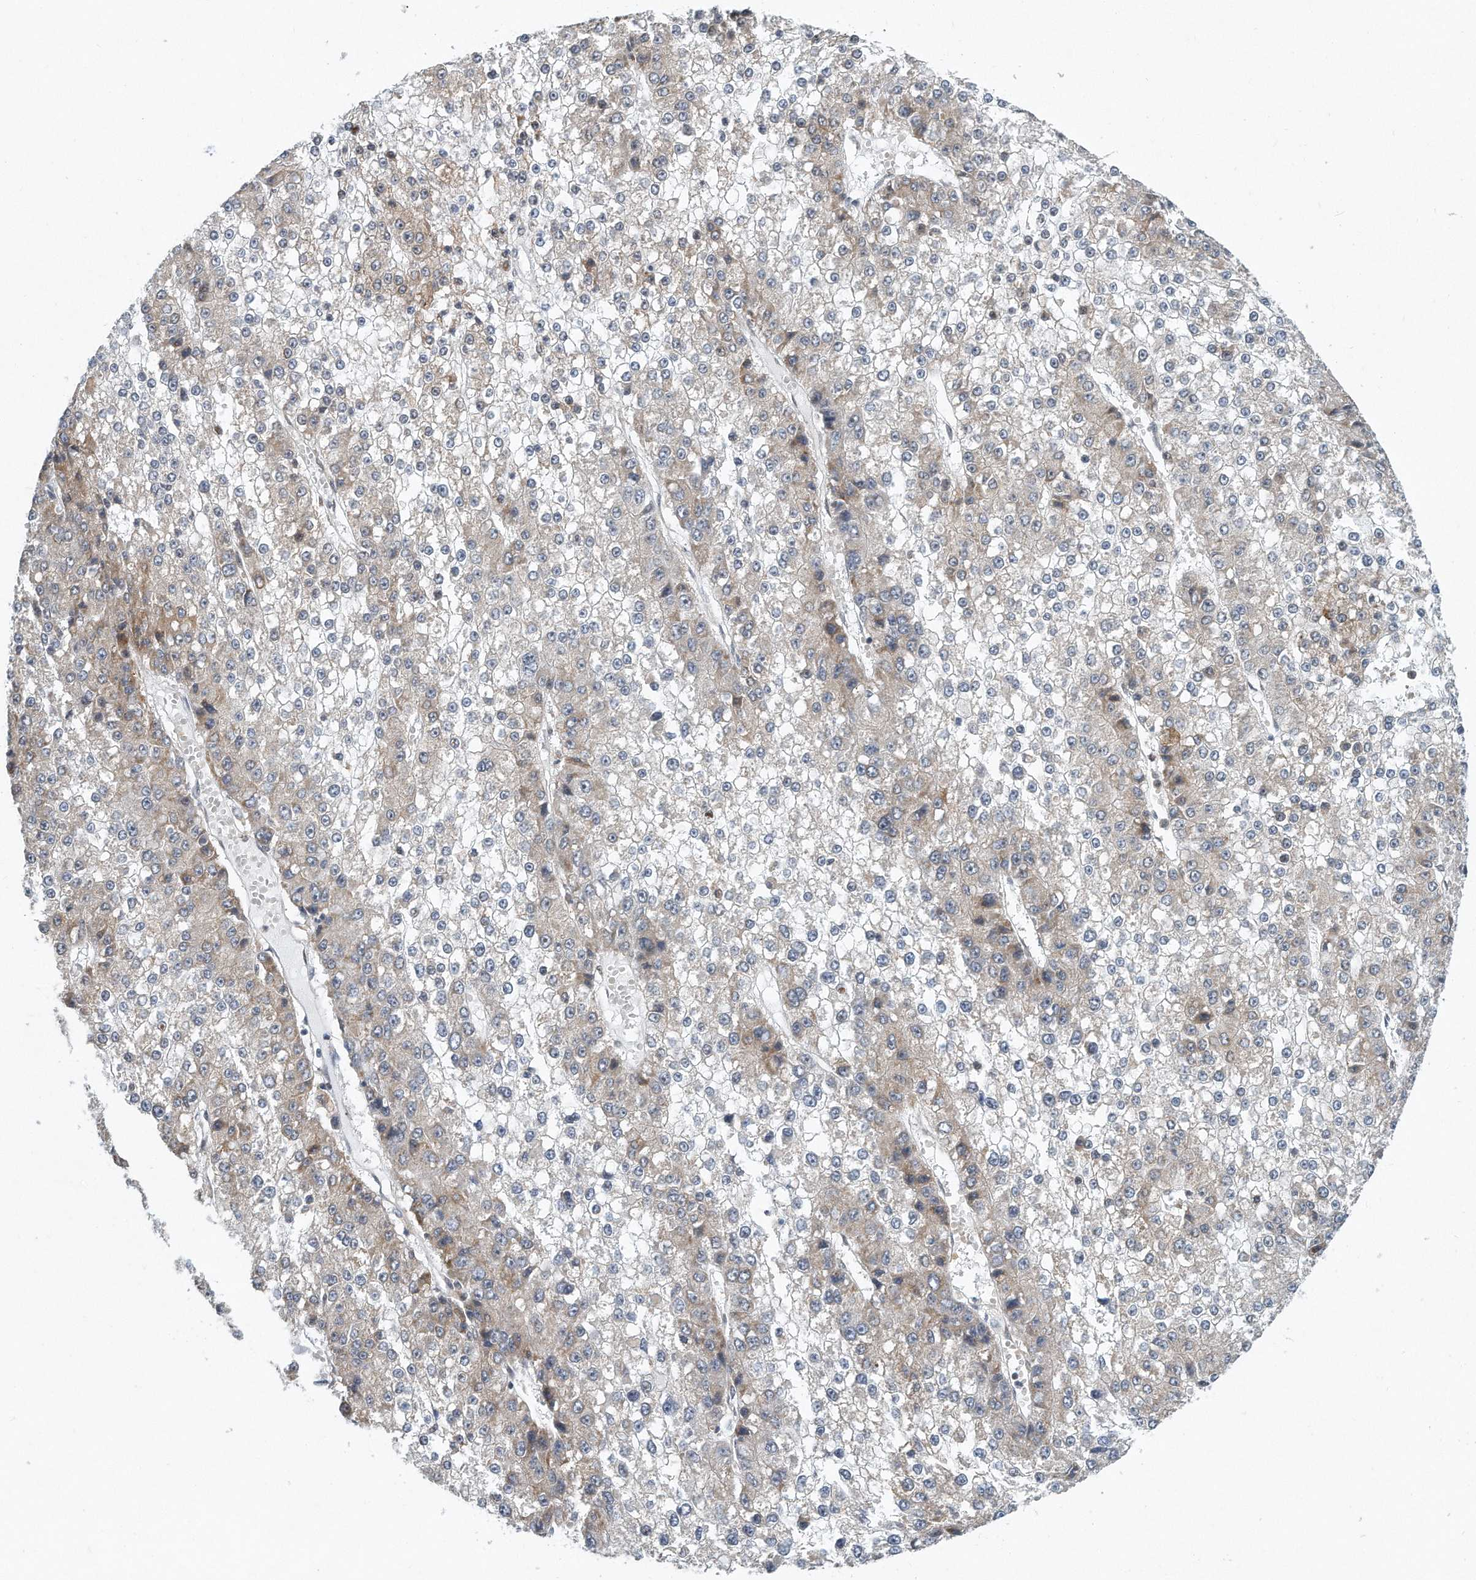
{"staining": {"intensity": "weak", "quantity": "25%-75%", "location": "cytoplasmic/membranous"}, "tissue": "liver cancer", "cell_type": "Tumor cells", "image_type": "cancer", "snomed": [{"axis": "morphology", "description": "Carcinoma, Hepatocellular, NOS"}, {"axis": "topography", "description": "Liver"}], "caption": "Hepatocellular carcinoma (liver) stained with a protein marker shows weak staining in tumor cells.", "gene": "VLDLR", "patient": {"sex": "female", "age": 73}}